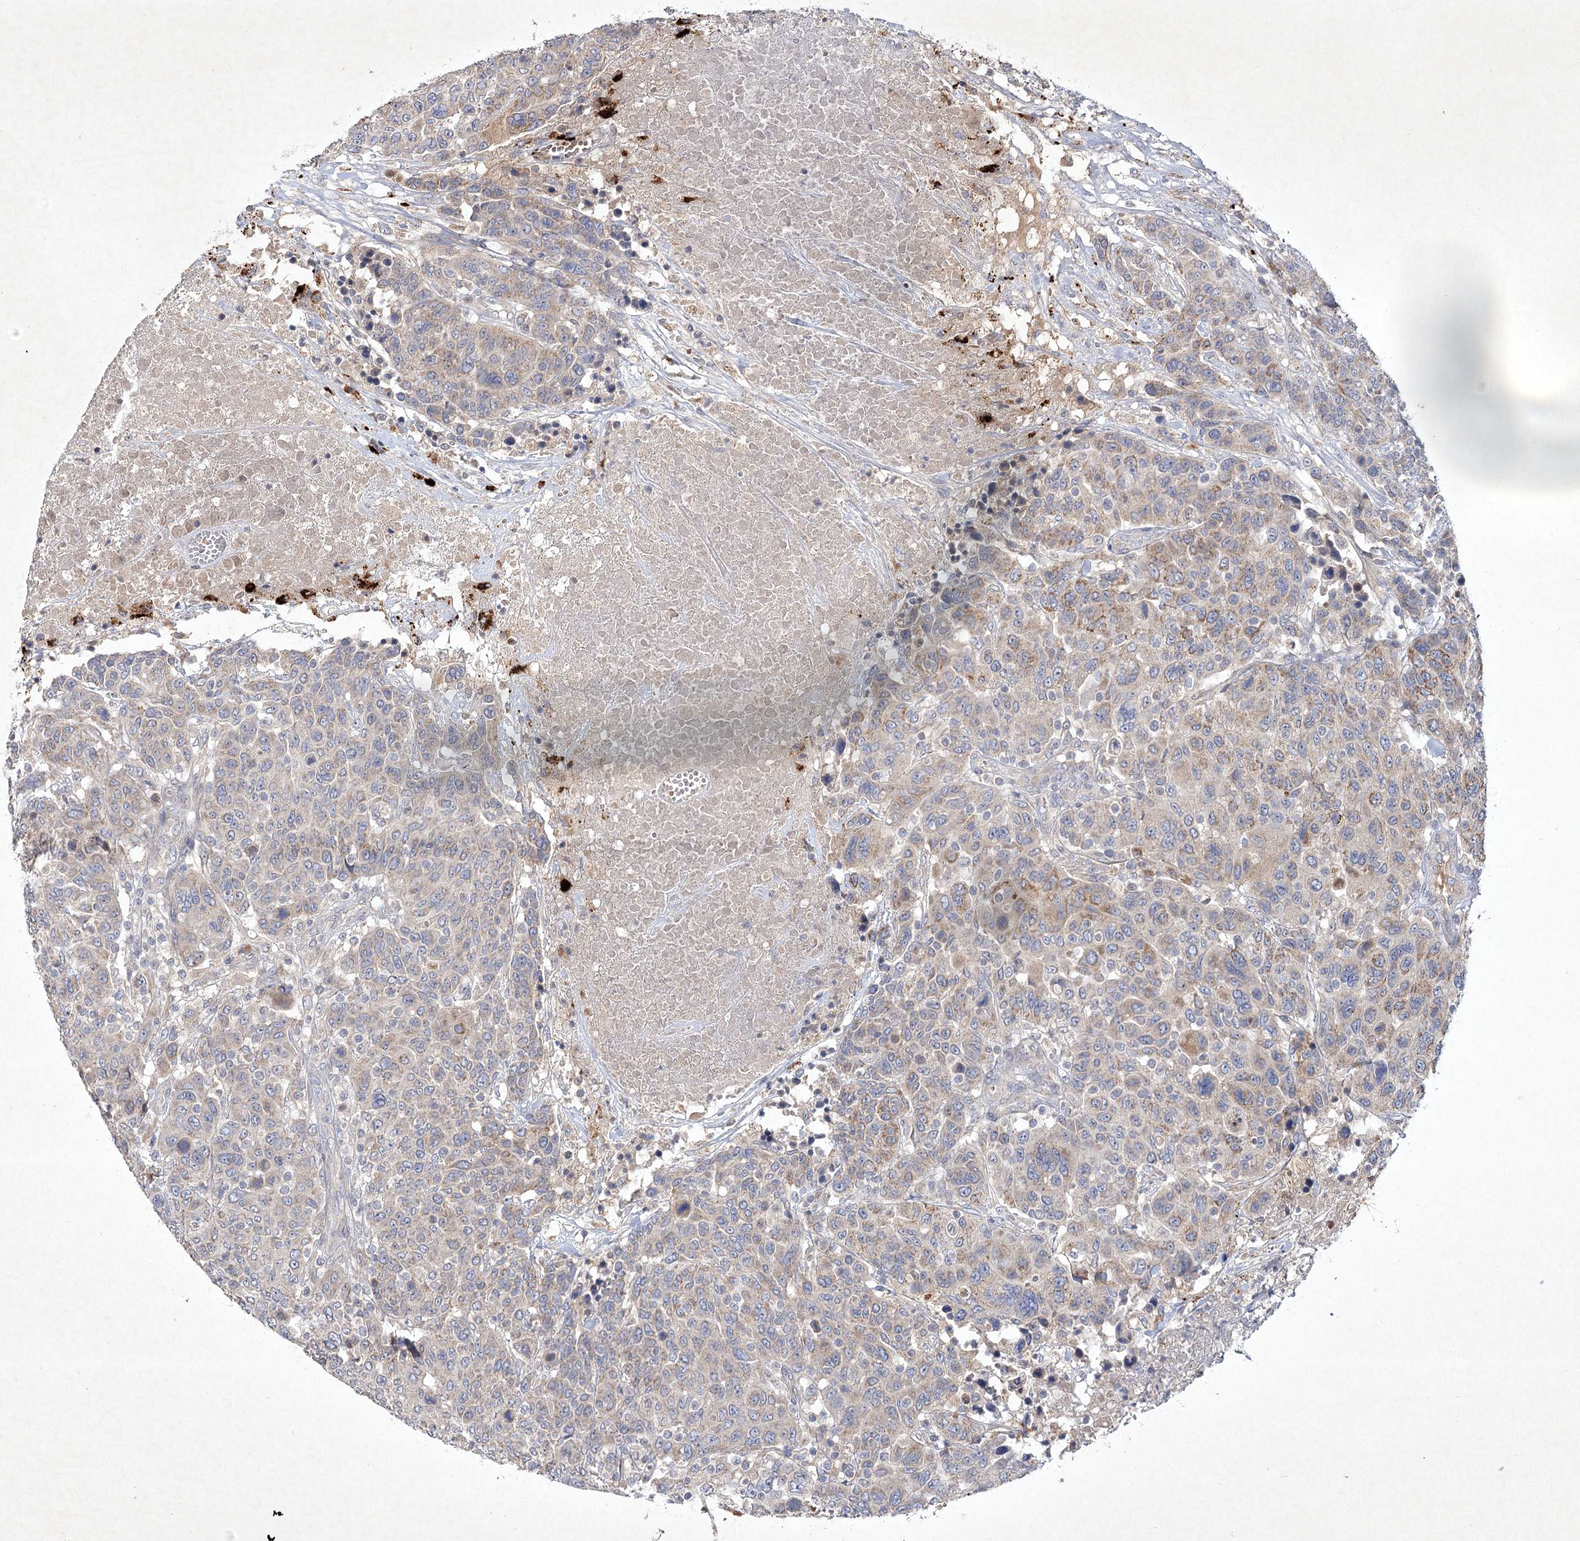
{"staining": {"intensity": "weak", "quantity": "<25%", "location": "cytoplasmic/membranous"}, "tissue": "breast cancer", "cell_type": "Tumor cells", "image_type": "cancer", "snomed": [{"axis": "morphology", "description": "Duct carcinoma"}, {"axis": "topography", "description": "Breast"}], "caption": "Tumor cells show no significant expression in breast cancer.", "gene": "PYROXD2", "patient": {"sex": "female", "age": 37}}